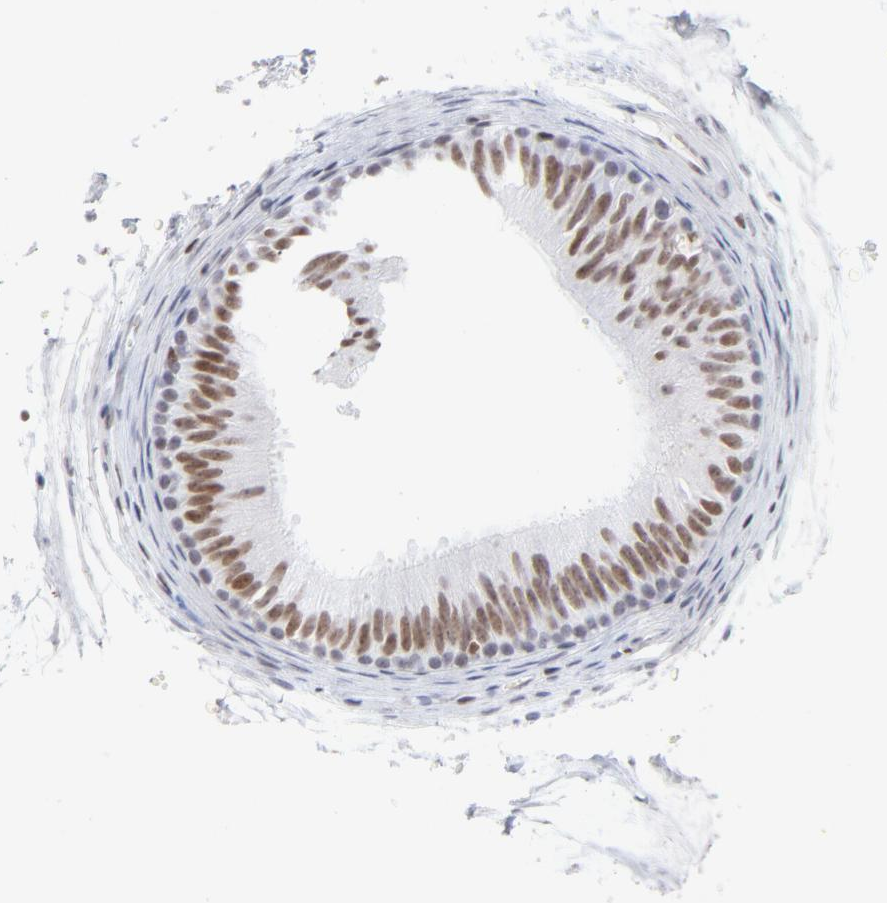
{"staining": {"intensity": "moderate", "quantity": ">75%", "location": "nuclear"}, "tissue": "epididymis", "cell_type": "Glandular cells", "image_type": "normal", "snomed": [{"axis": "morphology", "description": "Normal tissue, NOS"}, {"axis": "topography", "description": "Testis"}, {"axis": "topography", "description": "Epididymis"}], "caption": "A medium amount of moderate nuclear staining is seen in approximately >75% of glandular cells in unremarkable epididymis.", "gene": "PARP1", "patient": {"sex": "male", "age": 36}}